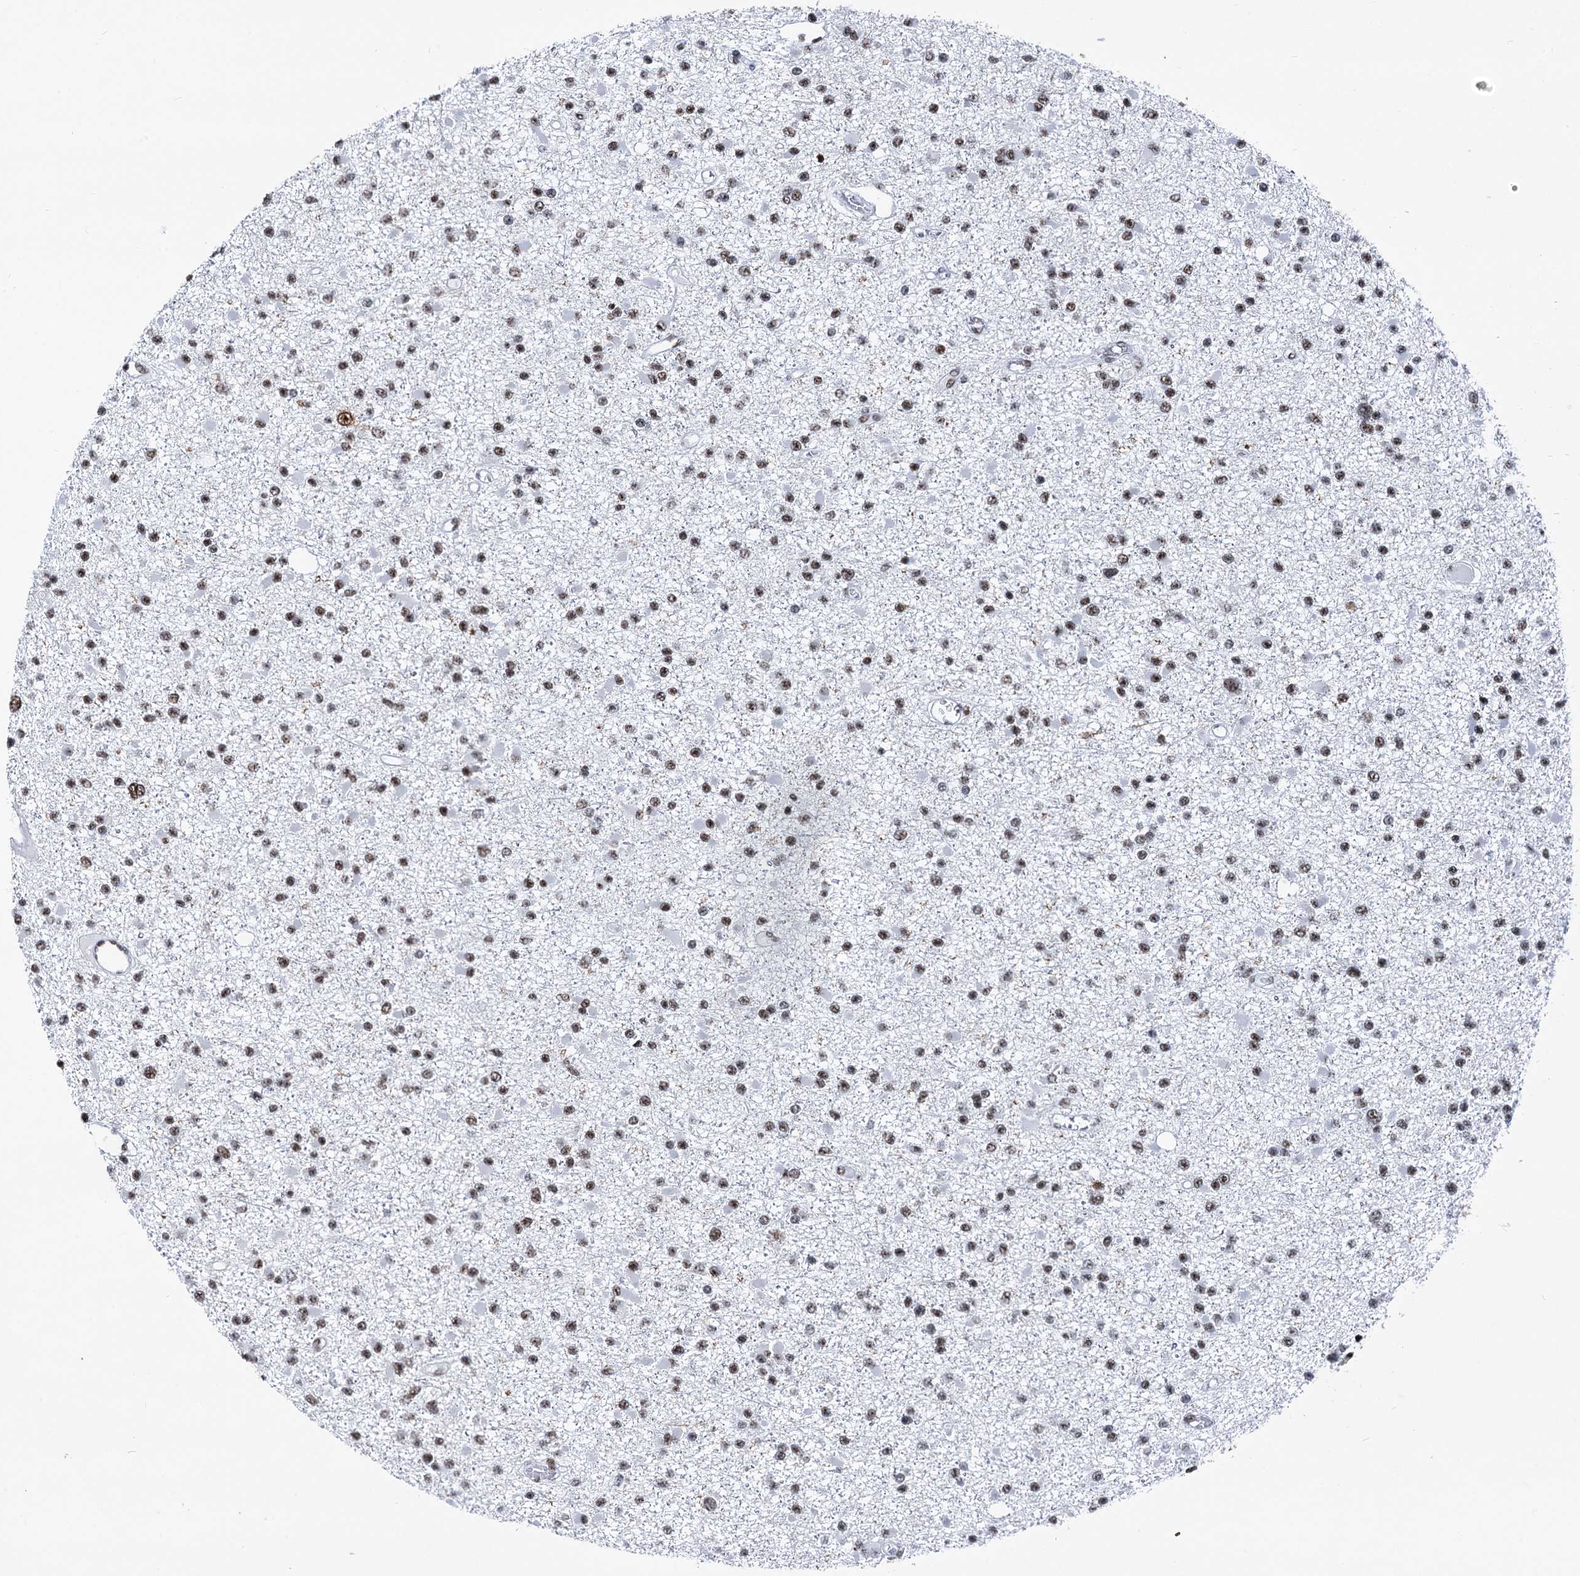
{"staining": {"intensity": "moderate", "quantity": ">75%", "location": "nuclear"}, "tissue": "glioma", "cell_type": "Tumor cells", "image_type": "cancer", "snomed": [{"axis": "morphology", "description": "Glioma, malignant, Low grade"}, {"axis": "topography", "description": "Brain"}], "caption": "Glioma tissue exhibits moderate nuclear expression in about >75% of tumor cells, visualized by immunohistochemistry.", "gene": "DDX23", "patient": {"sex": "female", "age": 22}}